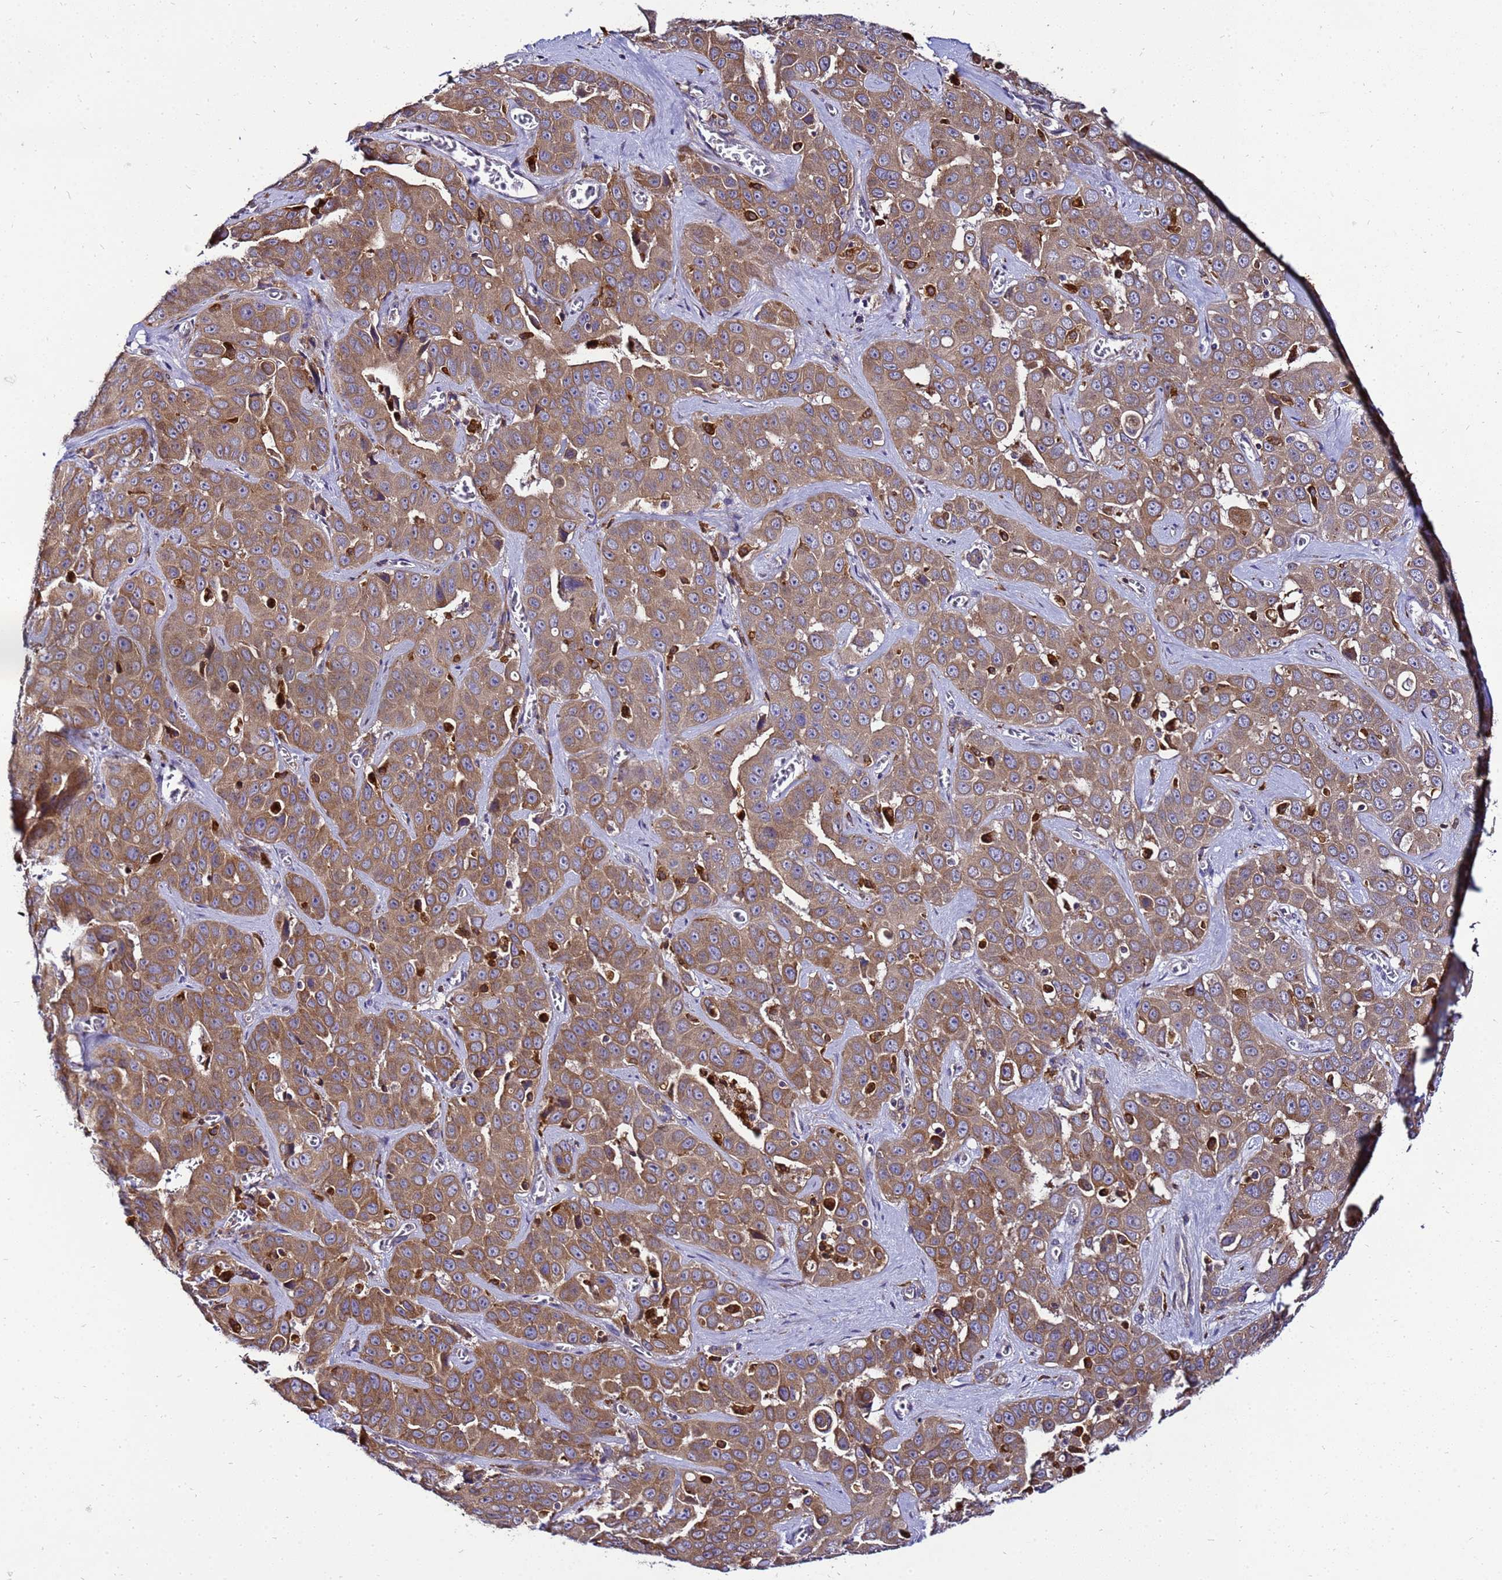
{"staining": {"intensity": "moderate", "quantity": ">75%", "location": "cytoplasmic/membranous"}, "tissue": "liver cancer", "cell_type": "Tumor cells", "image_type": "cancer", "snomed": [{"axis": "morphology", "description": "Cholangiocarcinoma"}, {"axis": "topography", "description": "Liver"}], "caption": "Human liver cholangiocarcinoma stained for a protein (brown) shows moderate cytoplasmic/membranous positive positivity in about >75% of tumor cells.", "gene": "ADPGK", "patient": {"sex": "female", "age": 52}}